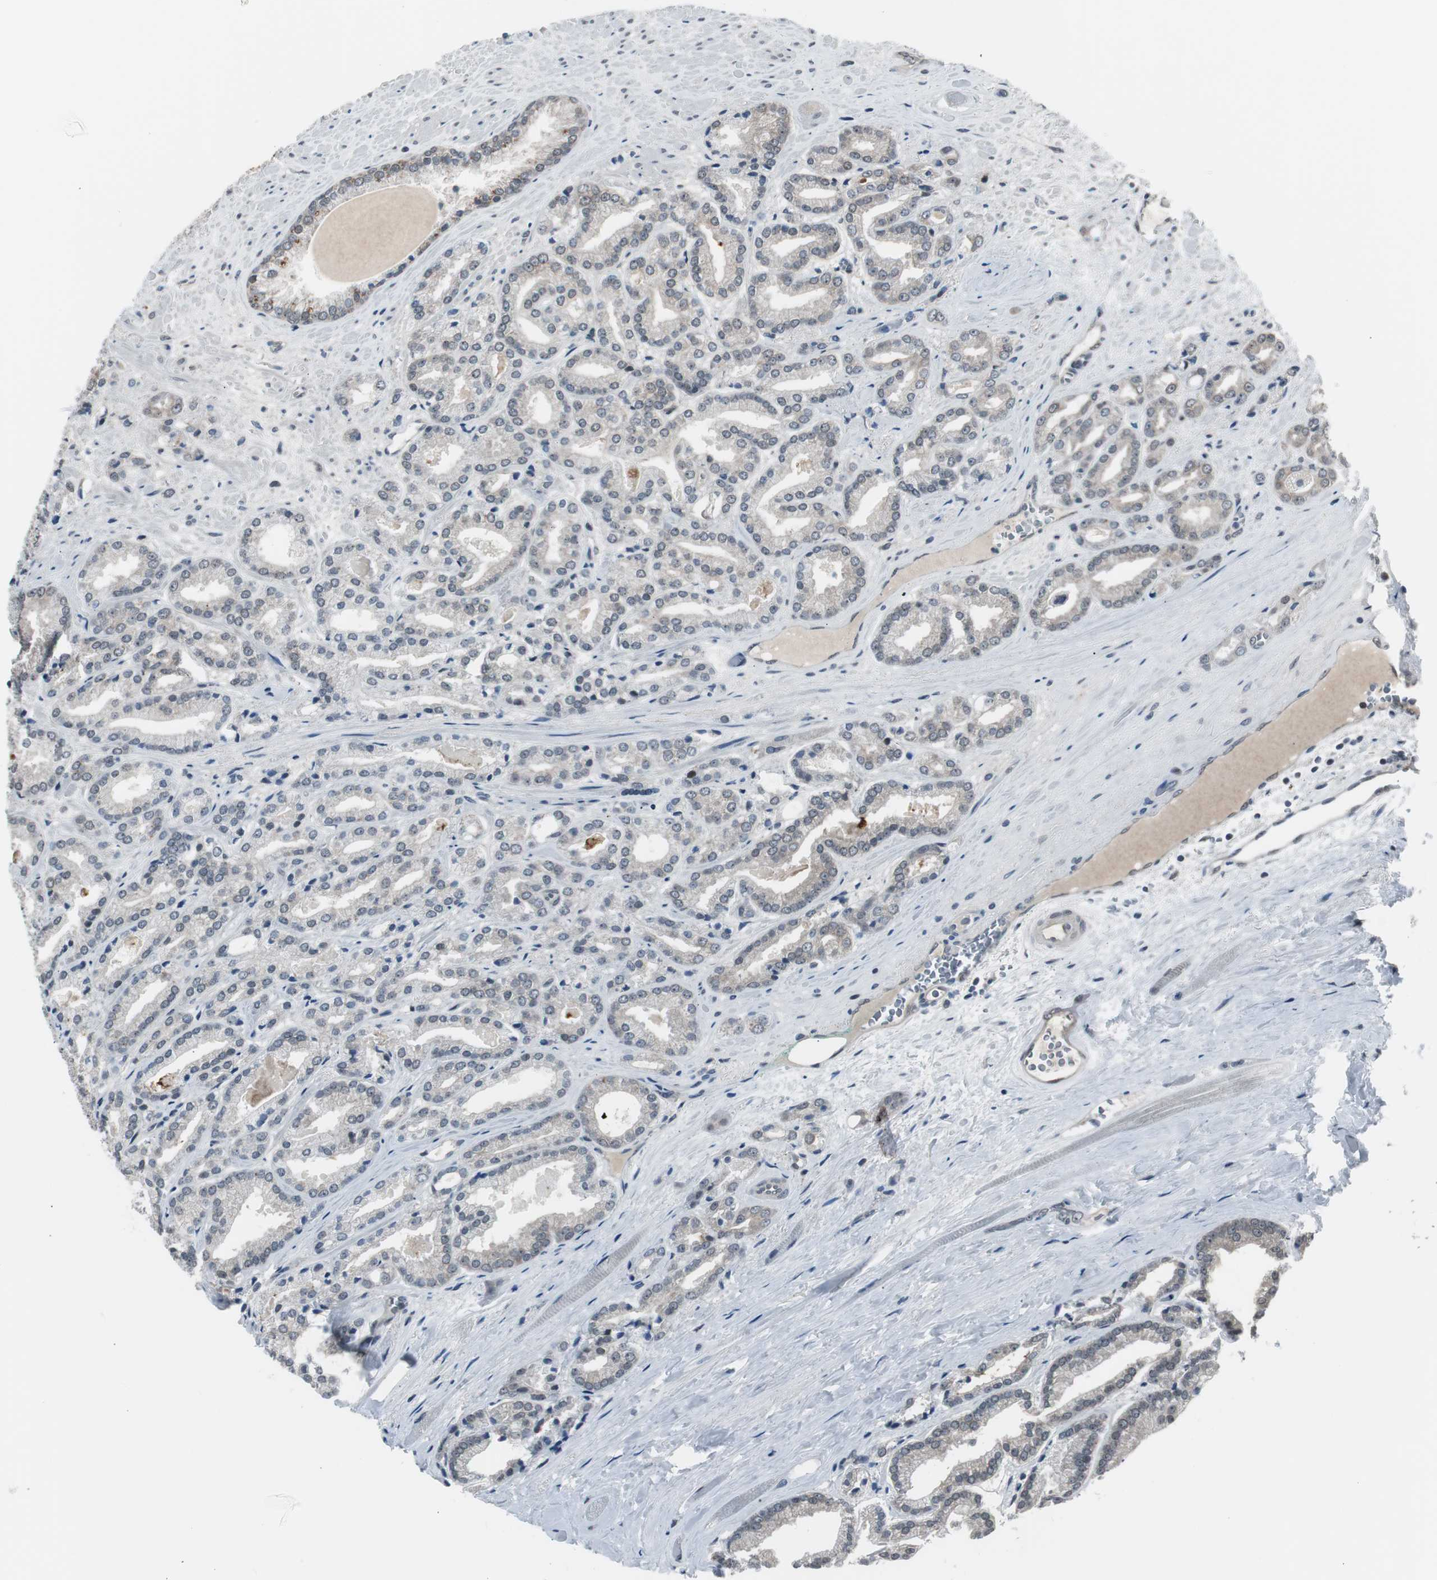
{"staining": {"intensity": "negative", "quantity": "none", "location": "none"}, "tissue": "prostate cancer", "cell_type": "Tumor cells", "image_type": "cancer", "snomed": [{"axis": "morphology", "description": "Adenocarcinoma, Low grade"}, {"axis": "topography", "description": "Prostate"}], "caption": "This is an immunohistochemistry (IHC) micrograph of human prostate cancer. There is no expression in tumor cells.", "gene": "BOLA1", "patient": {"sex": "male", "age": 59}}